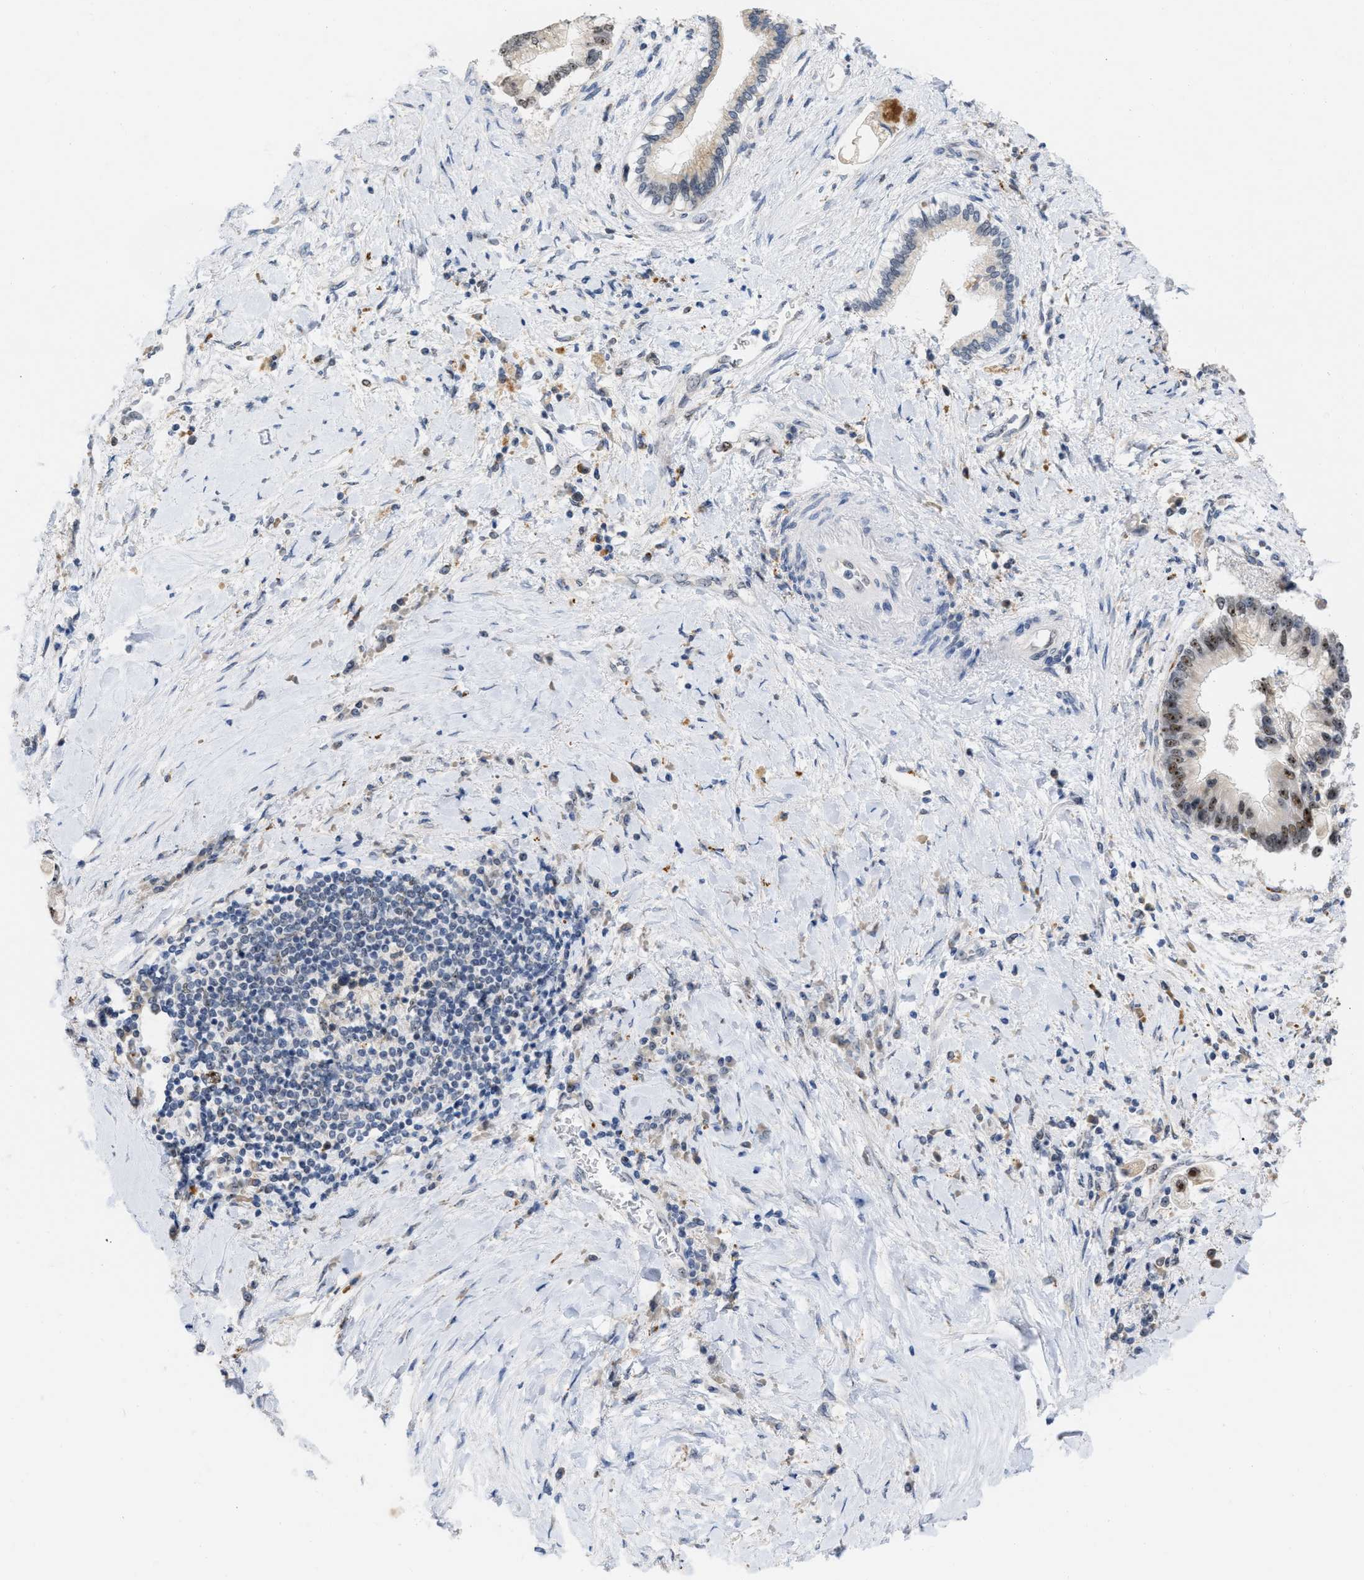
{"staining": {"intensity": "moderate", "quantity": "25%-75%", "location": "nuclear"}, "tissue": "liver cancer", "cell_type": "Tumor cells", "image_type": "cancer", "snomed": [{"axis": "morphology", "description": "Cholangiocarcinoma"}, {"axis": "topography", "description": "Liver"}], "caption": "Liver cancer (cholangiocarcinoma) was stained to show a protein in brown. There is medium levels of moderate nuclear expression in about 25%-75% of tumor cells.", "gene": "ELAC2", "patient": {"sex": "male", "age": 50}}